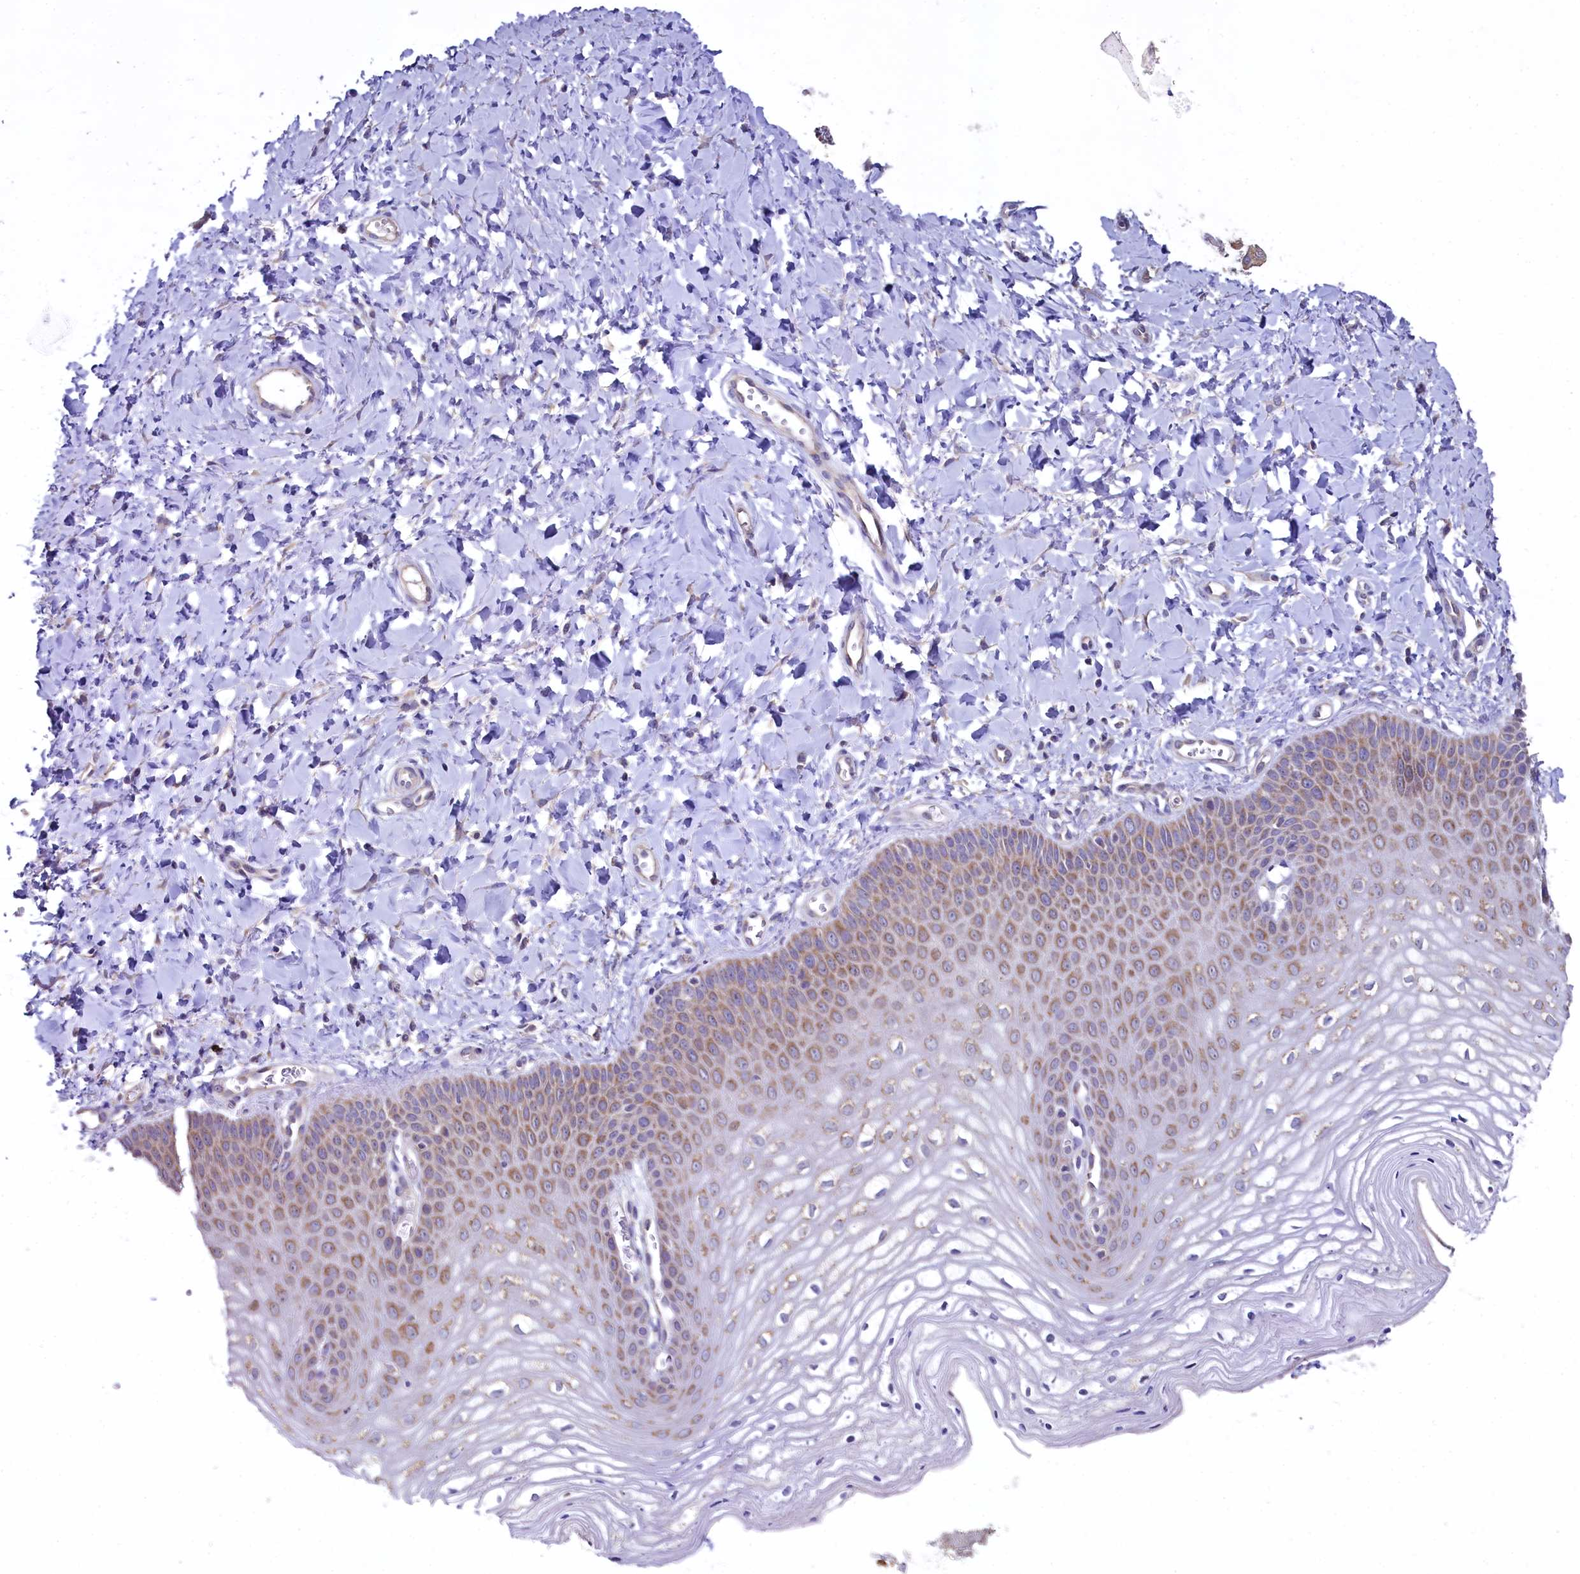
{"staining": {"intensity": "weak", "quantity": "25%-75%", "location": "cytoplasmic/membranous"}, "tissue": "vagina", "cell_type": "Squamous epithelial cells", "image_type": "normal", "snomed": [{"axis": "morphology", "description": "Normal tissue, NOS"}, {"axis": "topography", "description": "Vagina"}, {"axis": "topography", "description": "Cervix"}], "caption": "Squamous epithelial cells display low levels of weak cytoplasmic/membranous staining in approximately 25%-75% of cells in benign vagina. Using DAB (brown) and hematoxylin (blue) stains, captured at high magnification using brightfield microscopy.", "gene": "MRPL57", "patient": {"sex": "female", "age": 40}}